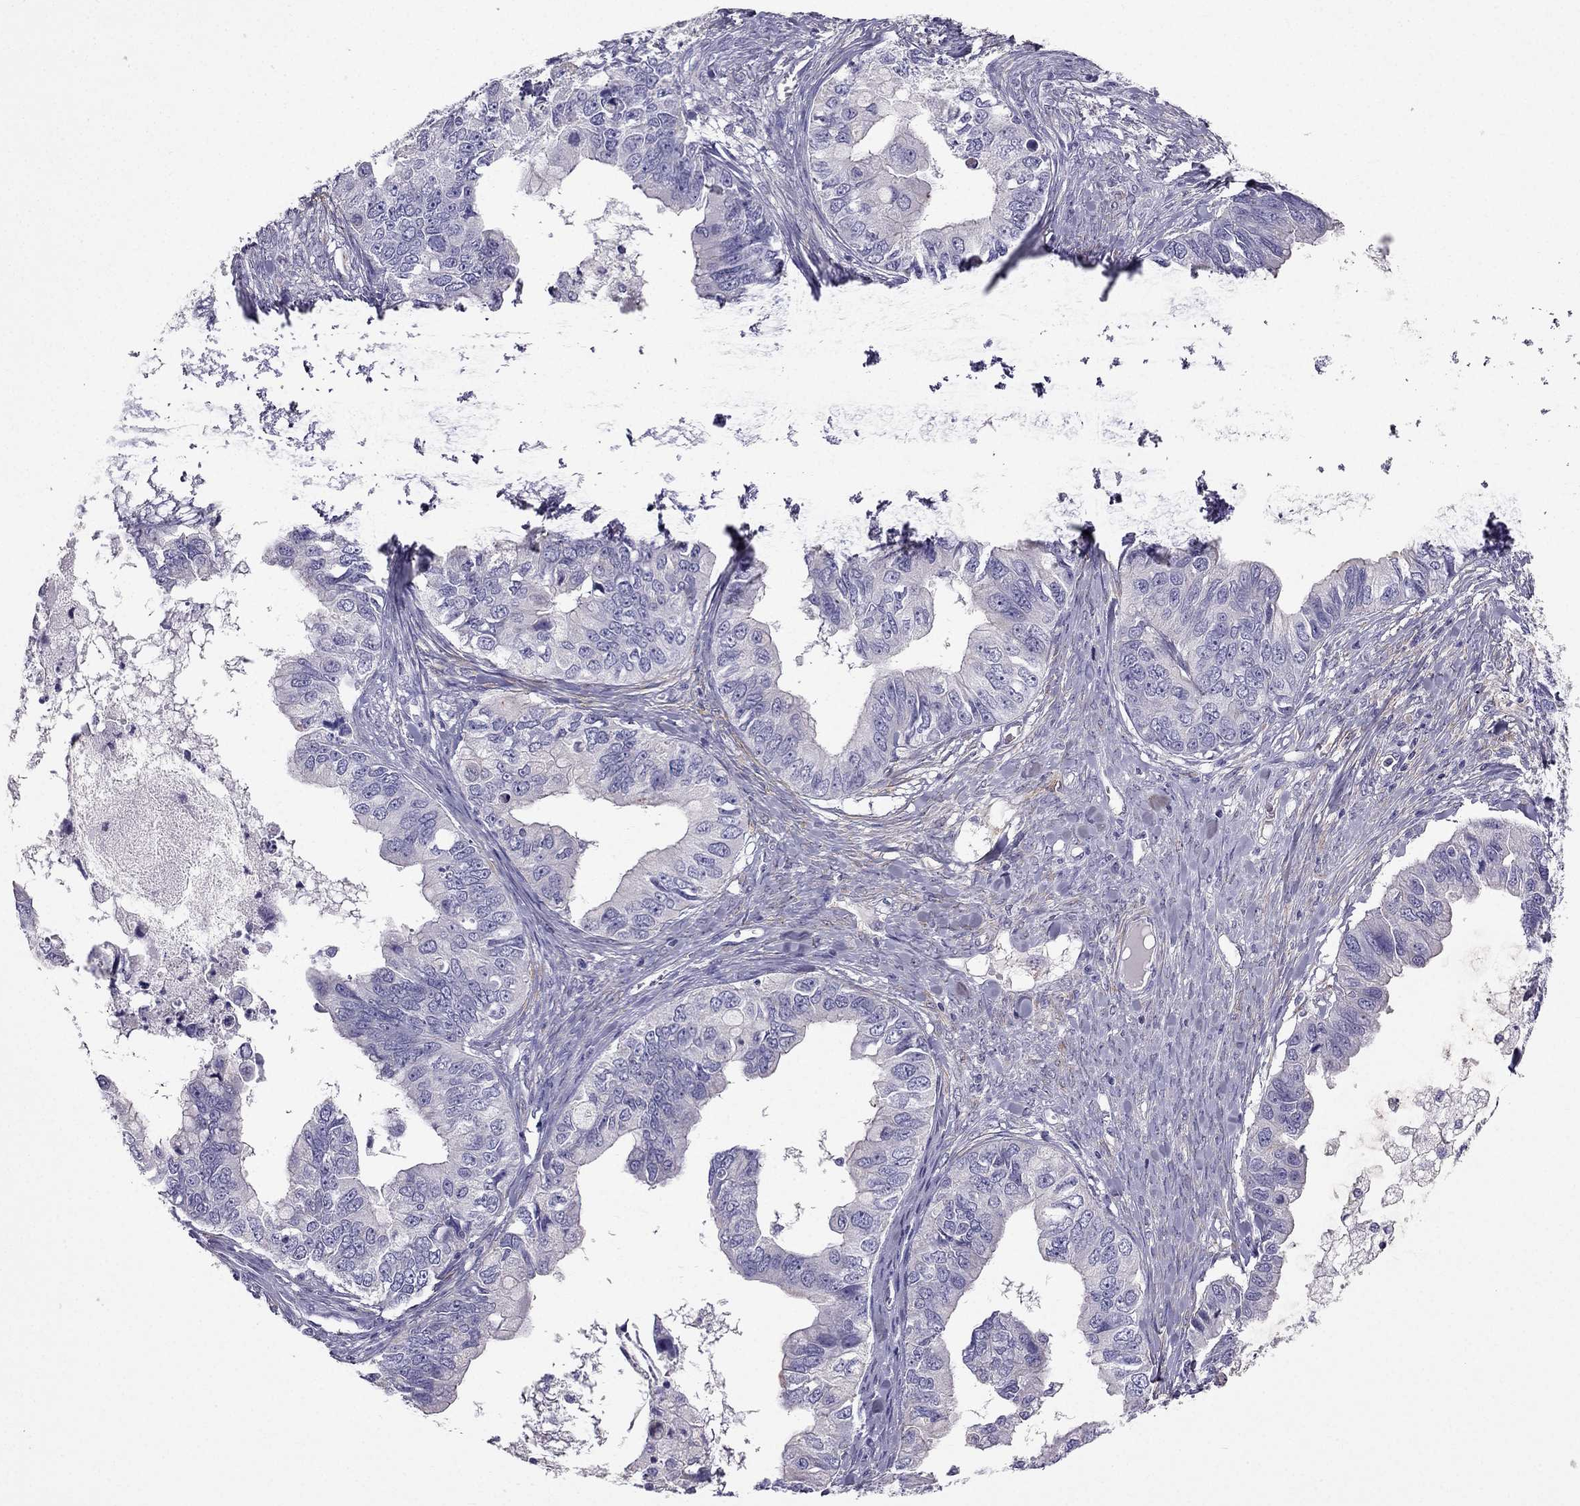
{"staining": {"intensity": "negative", "quantity": "none", "location": "none"}, "tissue": "ovarian cancer", "cell_type": "Tumor cells", "image_type": "cancer", "snomed": [{"axis": "morphology", "description": "Cystadenocarcinoma, mucinous, NOS"}, {"axis": "topography", "description": "Ovary"}], "caption": "Immunohistochemistry of ovarian cancer reveals no positivity in tumor cells. (DAB IHC, high magnification).", "gene": "SYT5", "patient": {"sex": "female", "age": 76}}